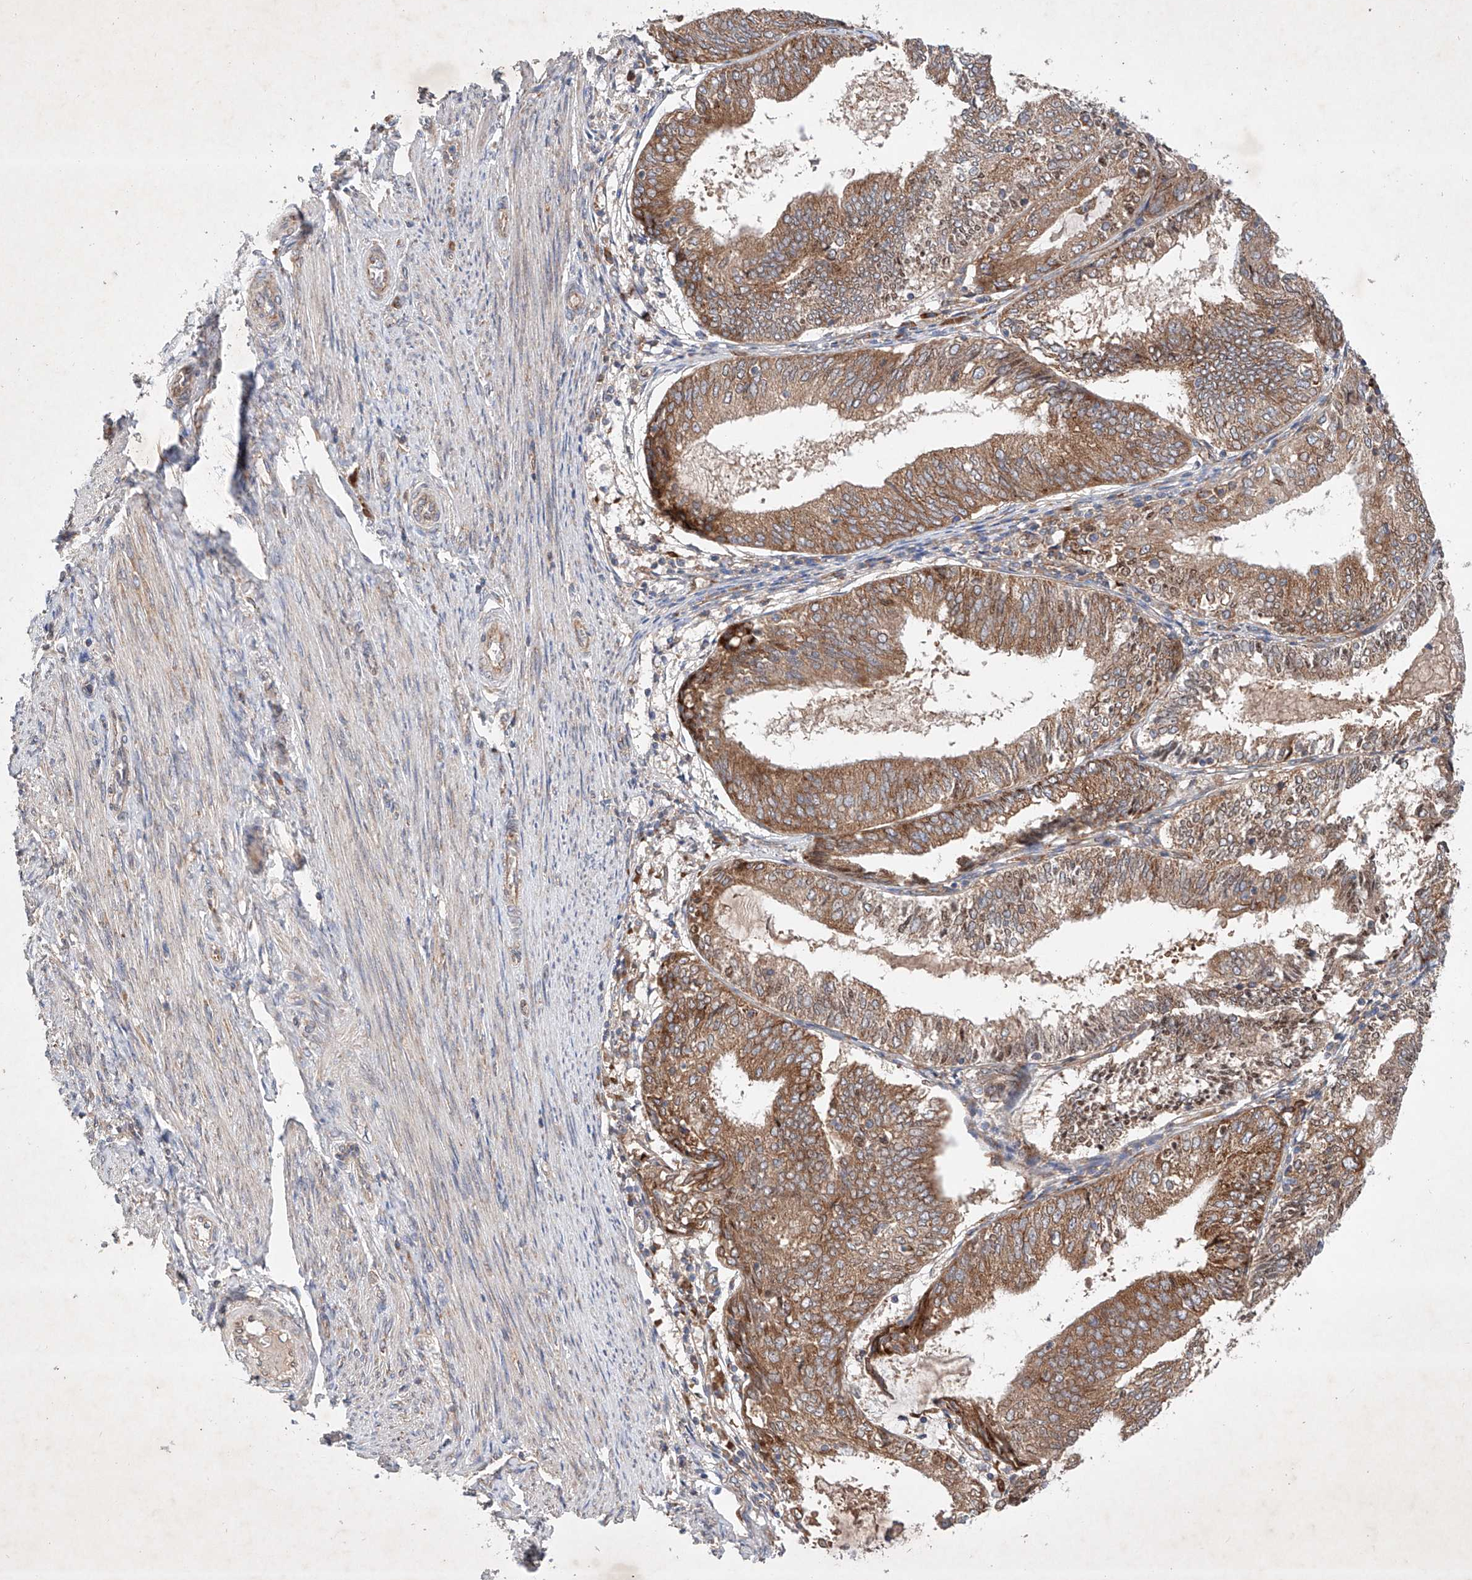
{"staining": {"intensity": "moderate", "quantity": ">75%", "location": "cytoplasmic/membranous"}, "tissue": "endometrial cancer", "cell_type": "Tumor cells", "image_type": "cancer", "snomed": [{"axis": "morphology", "description": "Adenocarcinoma, NOS"}, {"axis": "topography", "description": "Endometrium"}], "caption": "Immunohistochemistry staining of endometrial adenocarcinoma, which reveals medium levels of moderate cytoplasmic/membranous expression in about >75% of tumor cells indicating moderate cytoplasmic/membranous protein positivity. The staining was performed using DAB (3,3'-diaminobenzidine) (brown) for protein detection and nuclei were counterstained in hematoxylin (blue).", "gene": "FASTK", "patient": {"sex": "female", "age": 81}}